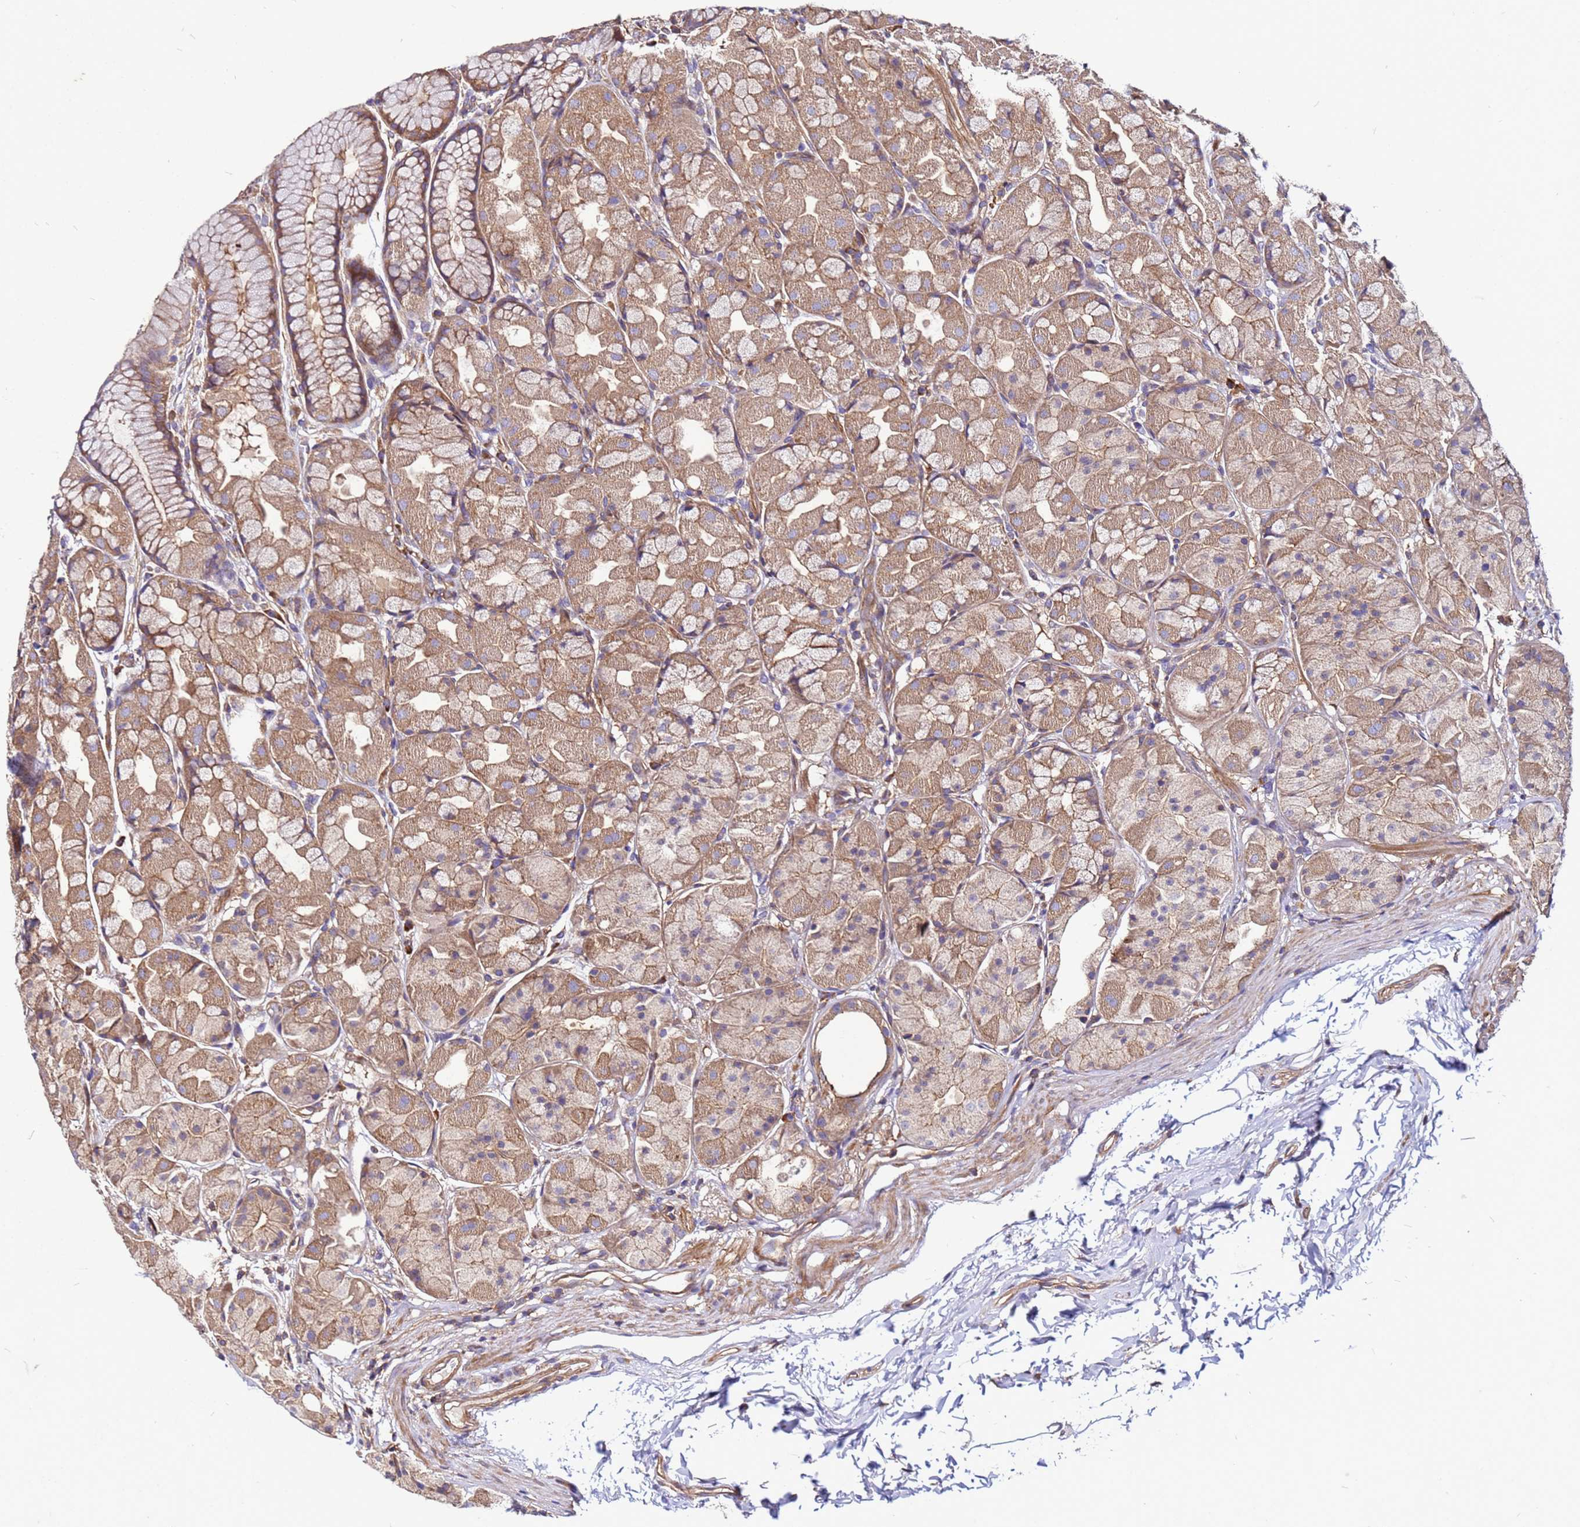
{"staining": {"intensity": "moderate", "quantity": ">75%", "location": "cytoplasmic/membranous"}, "tissue": "stomach", "cell_type": "Glandular cells", "image_type": "normal", "snomed": [{"axis": "morphology", "description": "Normal tissue, NOS"}, {"axis": "topography", "description": "Stomach"}], "caption": "The immunohistochemical stain labels moderate cytoplasmic/membranous positivity in glandular cells of normal stomach.", "gene": "STK38L", "patient": {"sex": "male", "age": 57}}